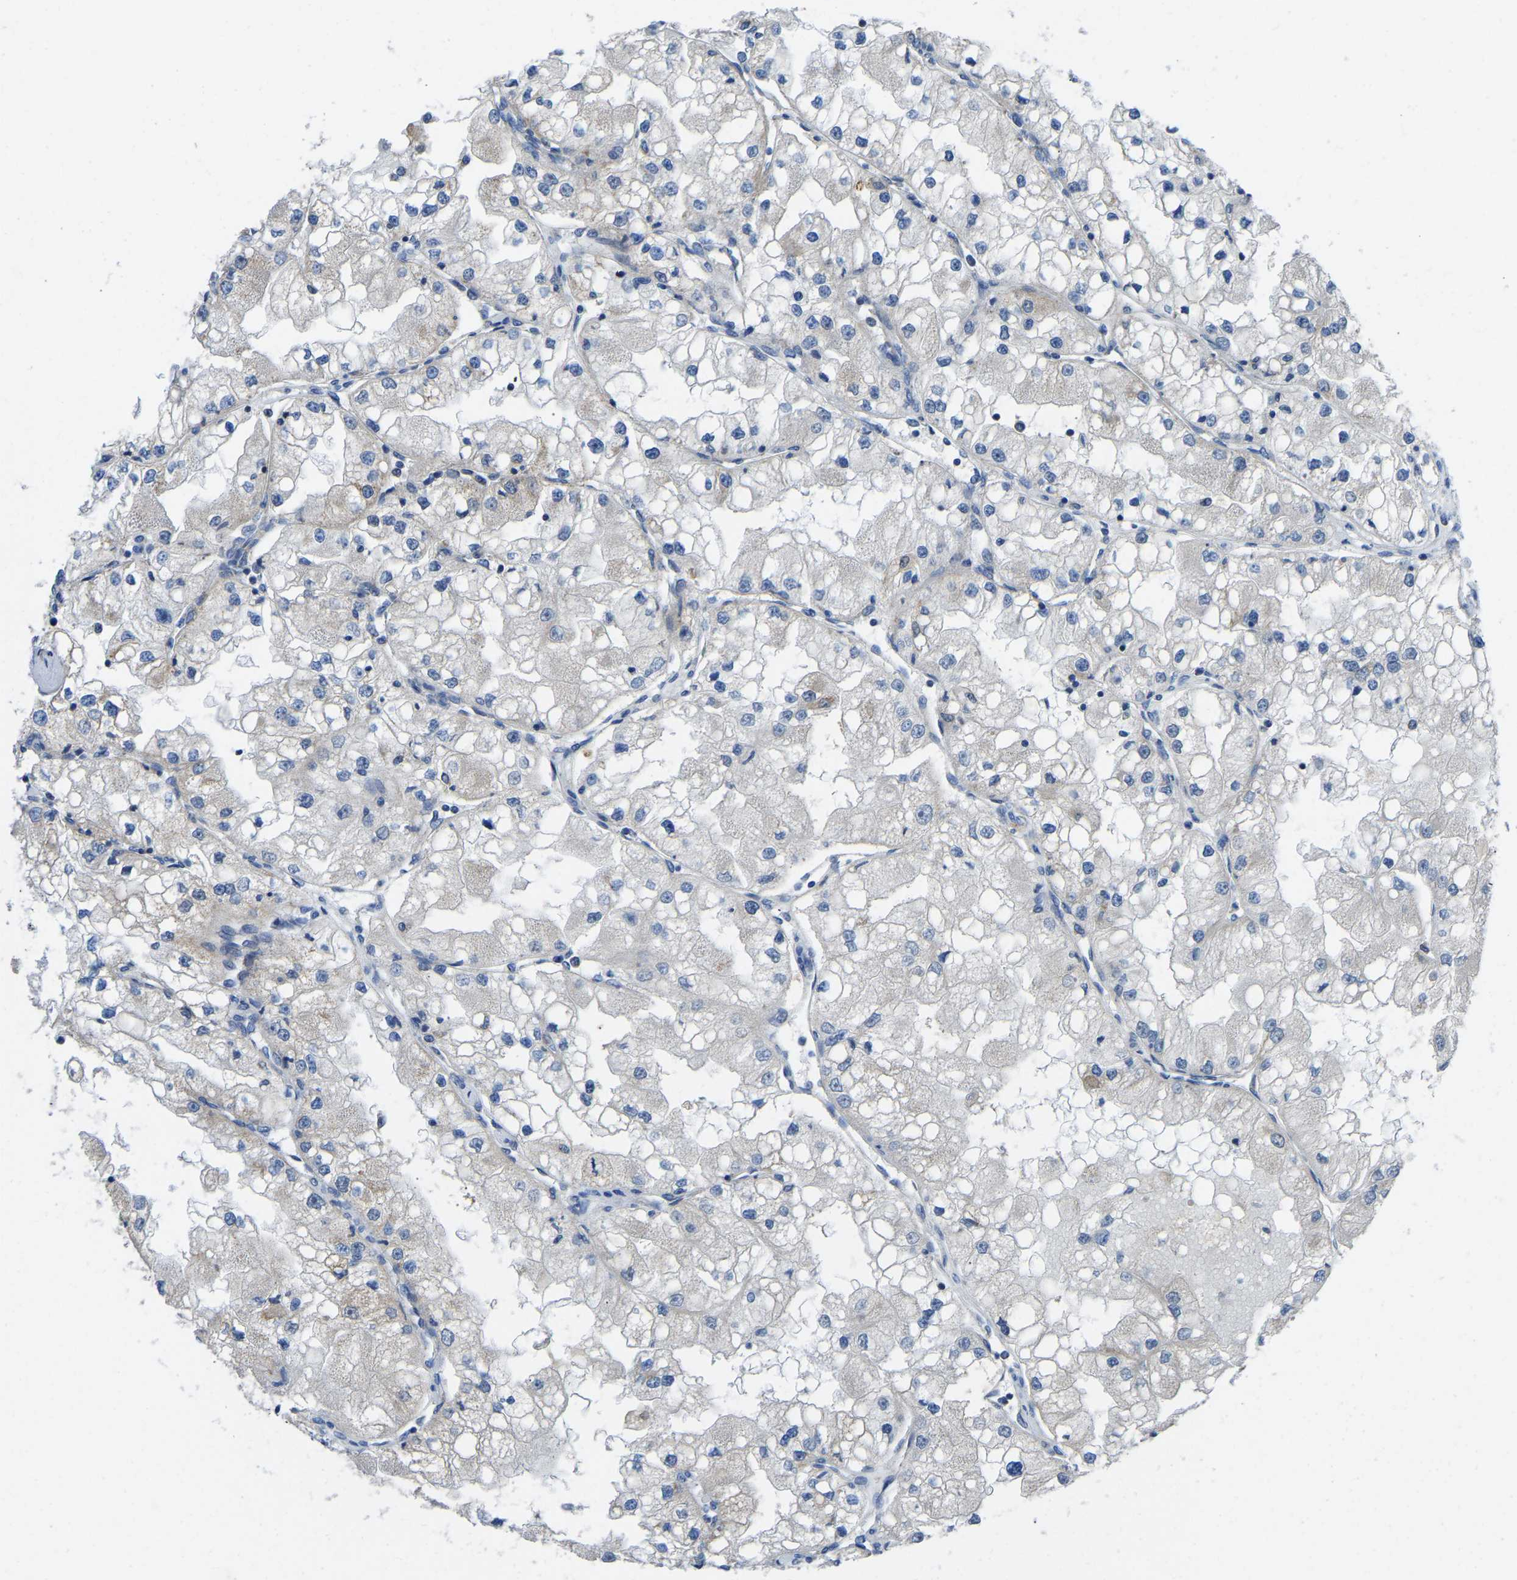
{"staining": {"intensity": "weak", "quantity": "<25%", "location": "cytoplasmic/membranous"}, "tissue": "renal cancer", "cell_type": "Tumor cells", "image_type": "cancer", "snomed": [{"axis": "morphology", "description": "Adenocarcinoma, NOS"}, {"axis": "topography", "description": "Kidney"}], "caption": "This image is of renal adenocarcinoma stained with immunohistochemistry (IHC) to label a protein in brown with the nuclei are counter-stained blue. There is no positivity in tumor cells. The staining was performed using DAB (3,3'-diaminobenzidine) to visualize the protein expression in brown, while the nuclei were stained in blue with hematoxylin (Magnification: 20x).", "gene": "ETFB", "patient": {"sex": "male", "age": 68}}